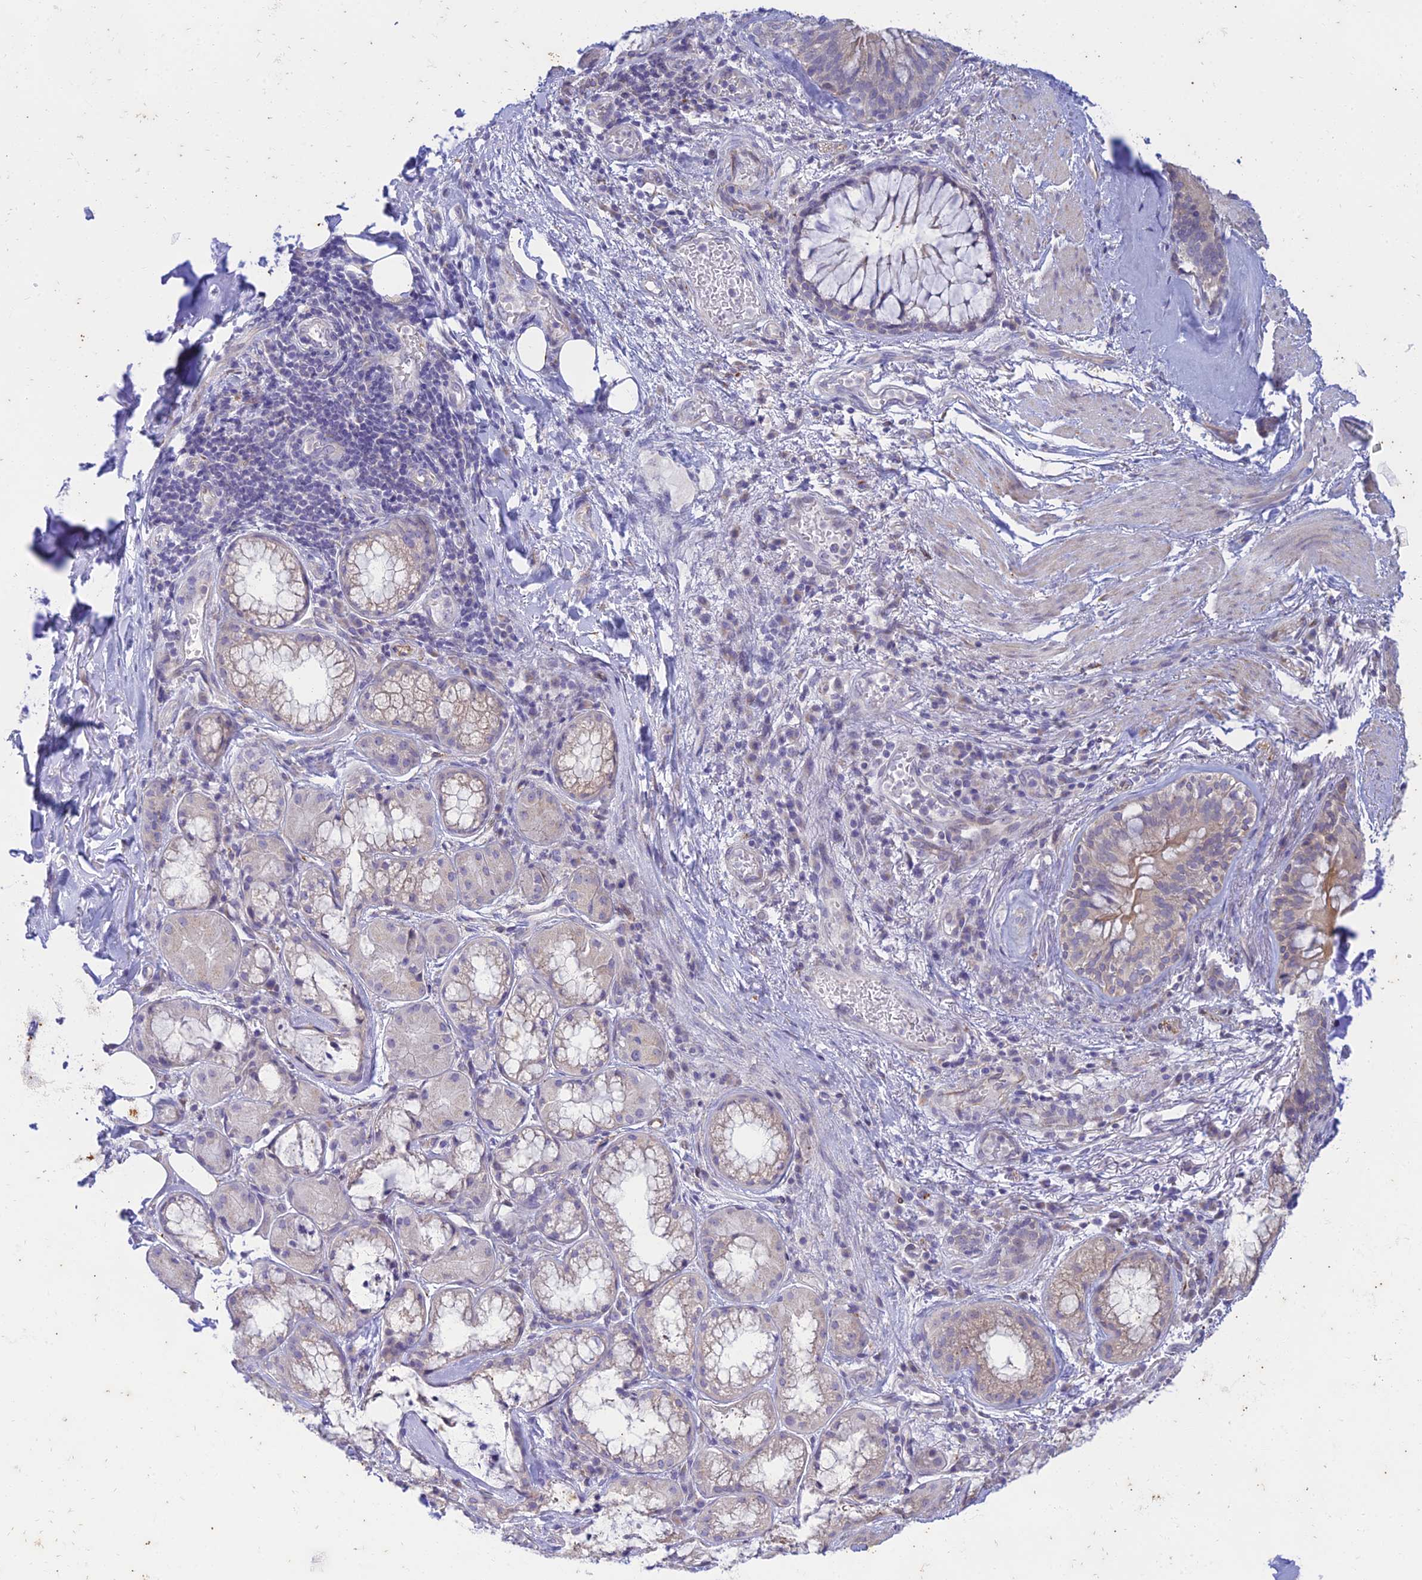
{"staining": {"intensity": "negative", "quantity": "none", "location": "none"}, "tissue": "soft tissue", "cell_type": "Fibroblasts", "image_type": "normal", "snomed": [{"axis": "morphology", "description": "Normal tissue, NOS"}, {"axis": "topography", "description": "Lymph node"}, {"axis": "topography", "description": "Cartilage tissue"}, {"axis": "topography", "description": "Bronchus"}], "caption": "Immunohistochemistry photomicrograph of benign soft tissue stained for a protein (brown), which exhibits no expression in fibroblasts. (DAB immunohistochemistry with hematoxylin counter stain).", "gene": "PTCD2", "patient": {"sex": "male", "age": 63}}